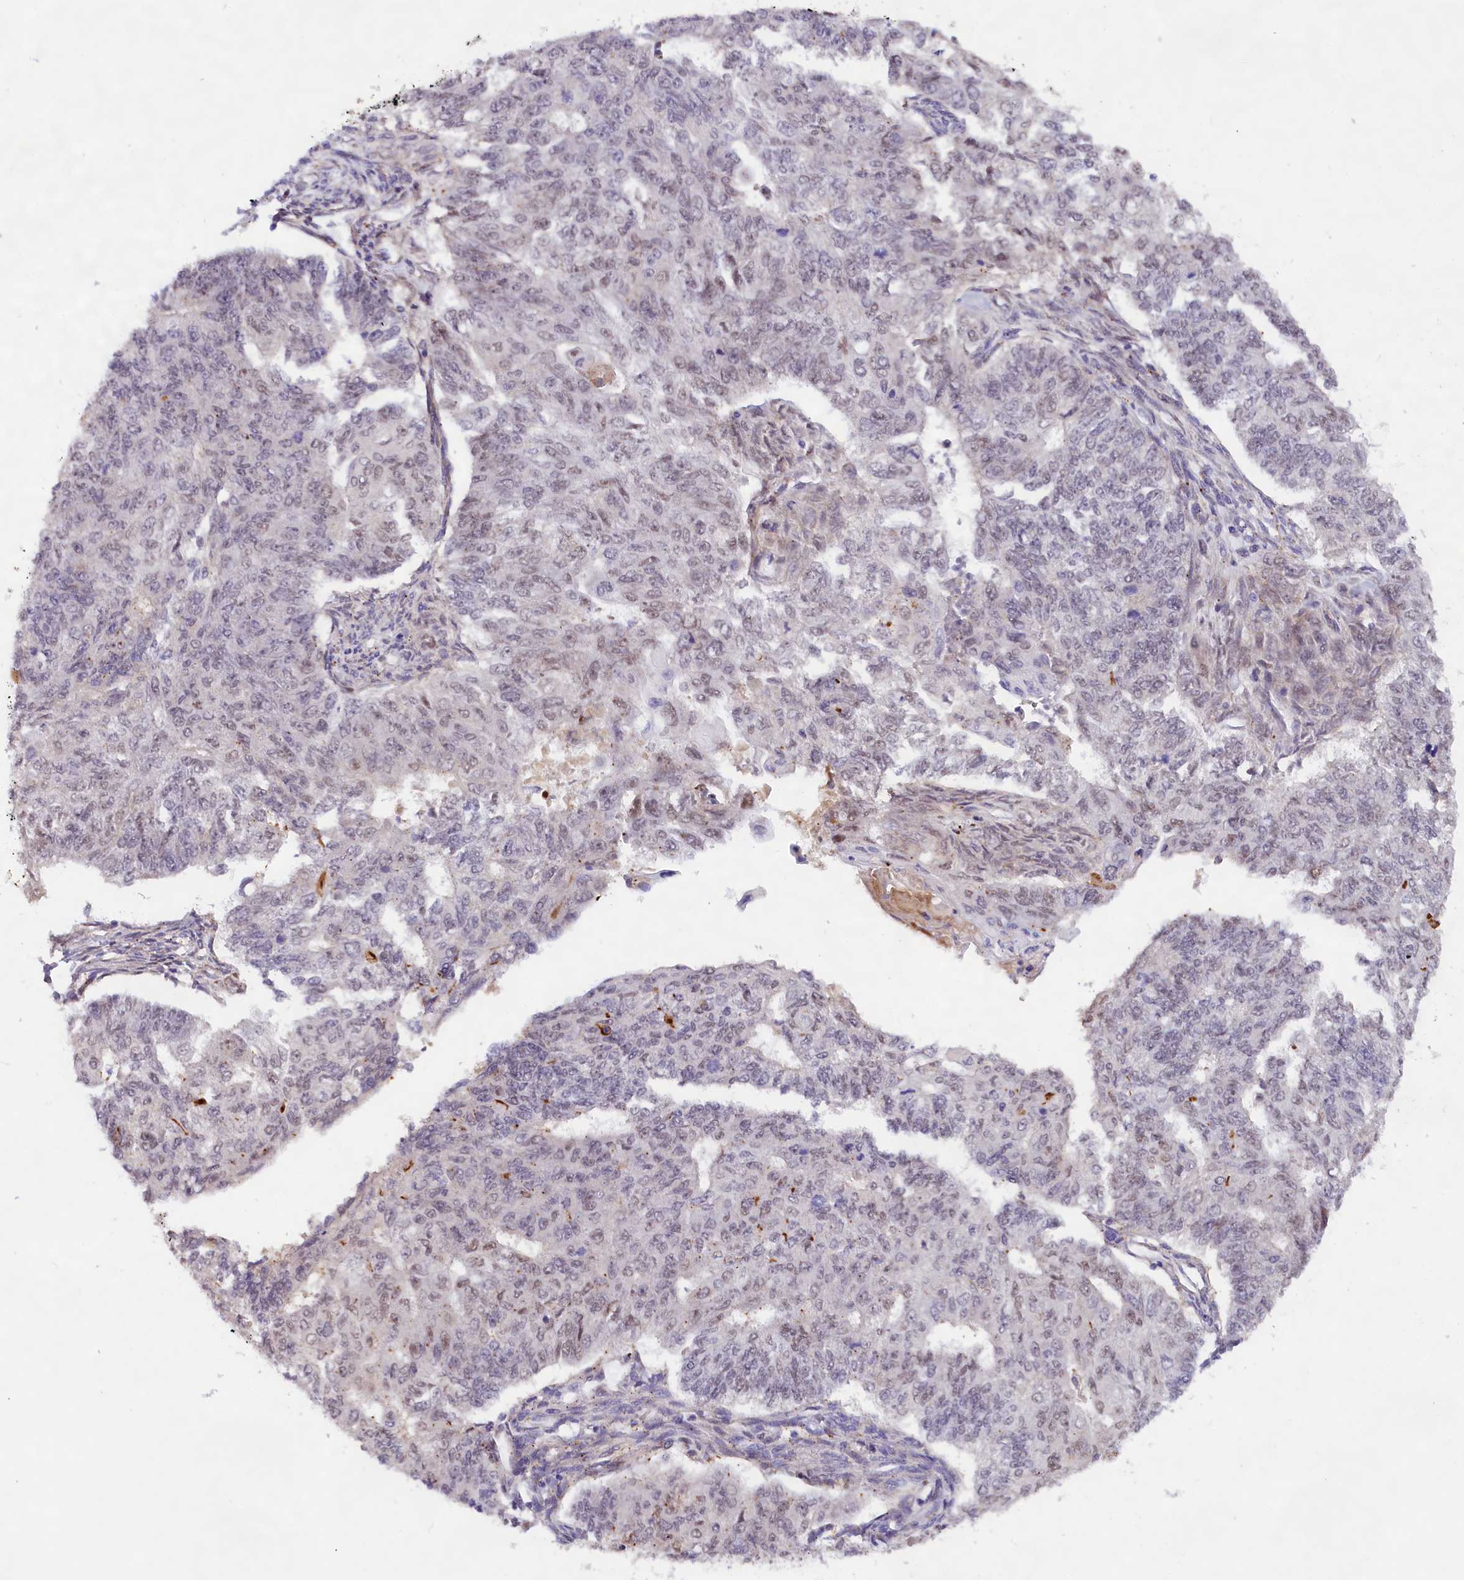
{"staining": {"intensity": "weak", "quantity": "<25%", "location": "nuclear"}, "tissue": "endometrial cancer", "cell_type": "Tumor cells", "image_type": "cancer", "snomed": [{"axis": "morphology", "description": "Adenocarcinoma, NOS"}, {"axis": "topography", "description": "Endometrium"}], "caption": "Immunohistochemistry (IHC) histopathology image of human endometrial cancer stained for a protein (brown), which exhibits no expression in tumor cells.", "gene": "FBXO45", "patient": {"sex": "female", "age": 32}}